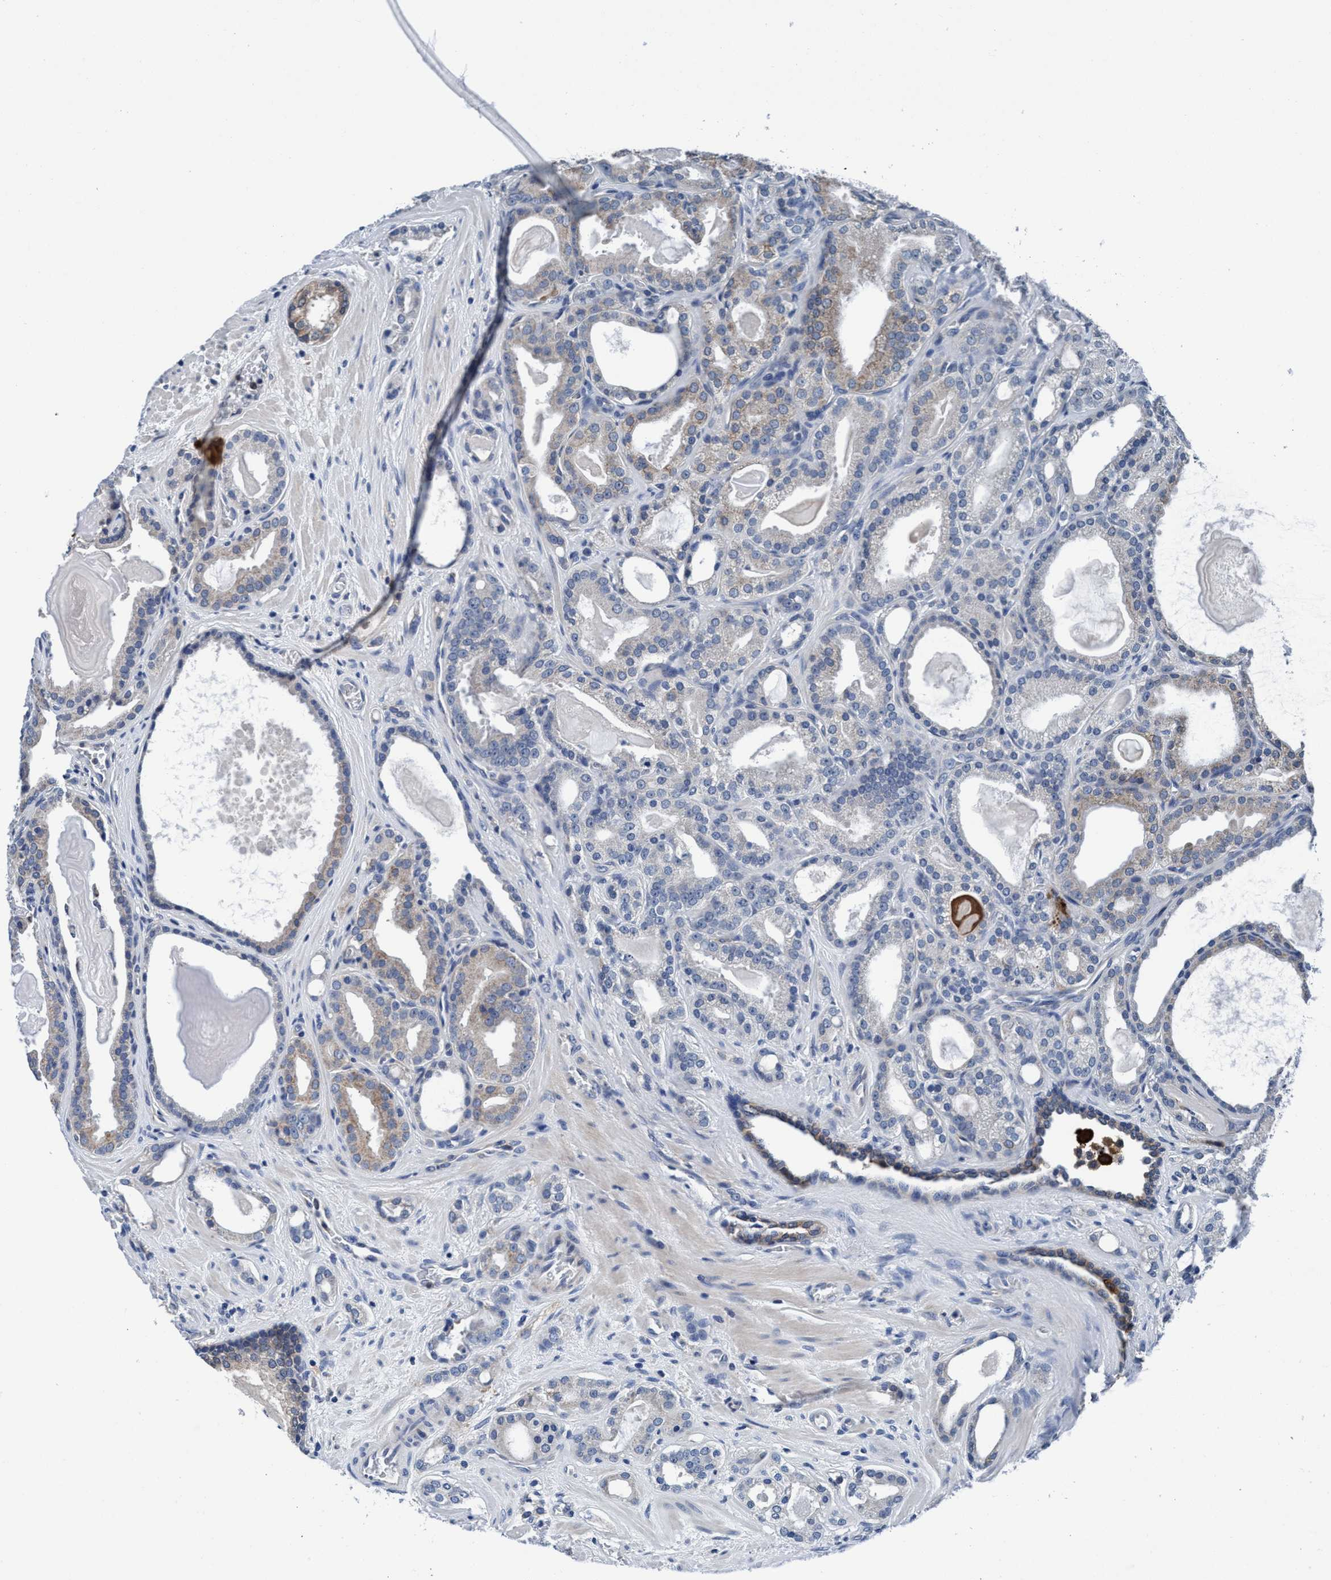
{"staining": {"intensity": "weak", "quantity": "<25%", "location": "cytoplasmic/membranous"}, "tissue": "prostate cancer", "cell_type": "Tumor cells", "image_type": "cancer", "snomed": [{"axis": "morphology", "description": "Adenocarcinoma, High grade"}, {"axis": "topography", "description": "Prostate"}], "caption": "Tumor cells show no significant protein staining in prostate cancer (adenocarcinoma (high-grade)).", "gene": "TMEM94", "patient": {"sex": "male", "age": 60}}